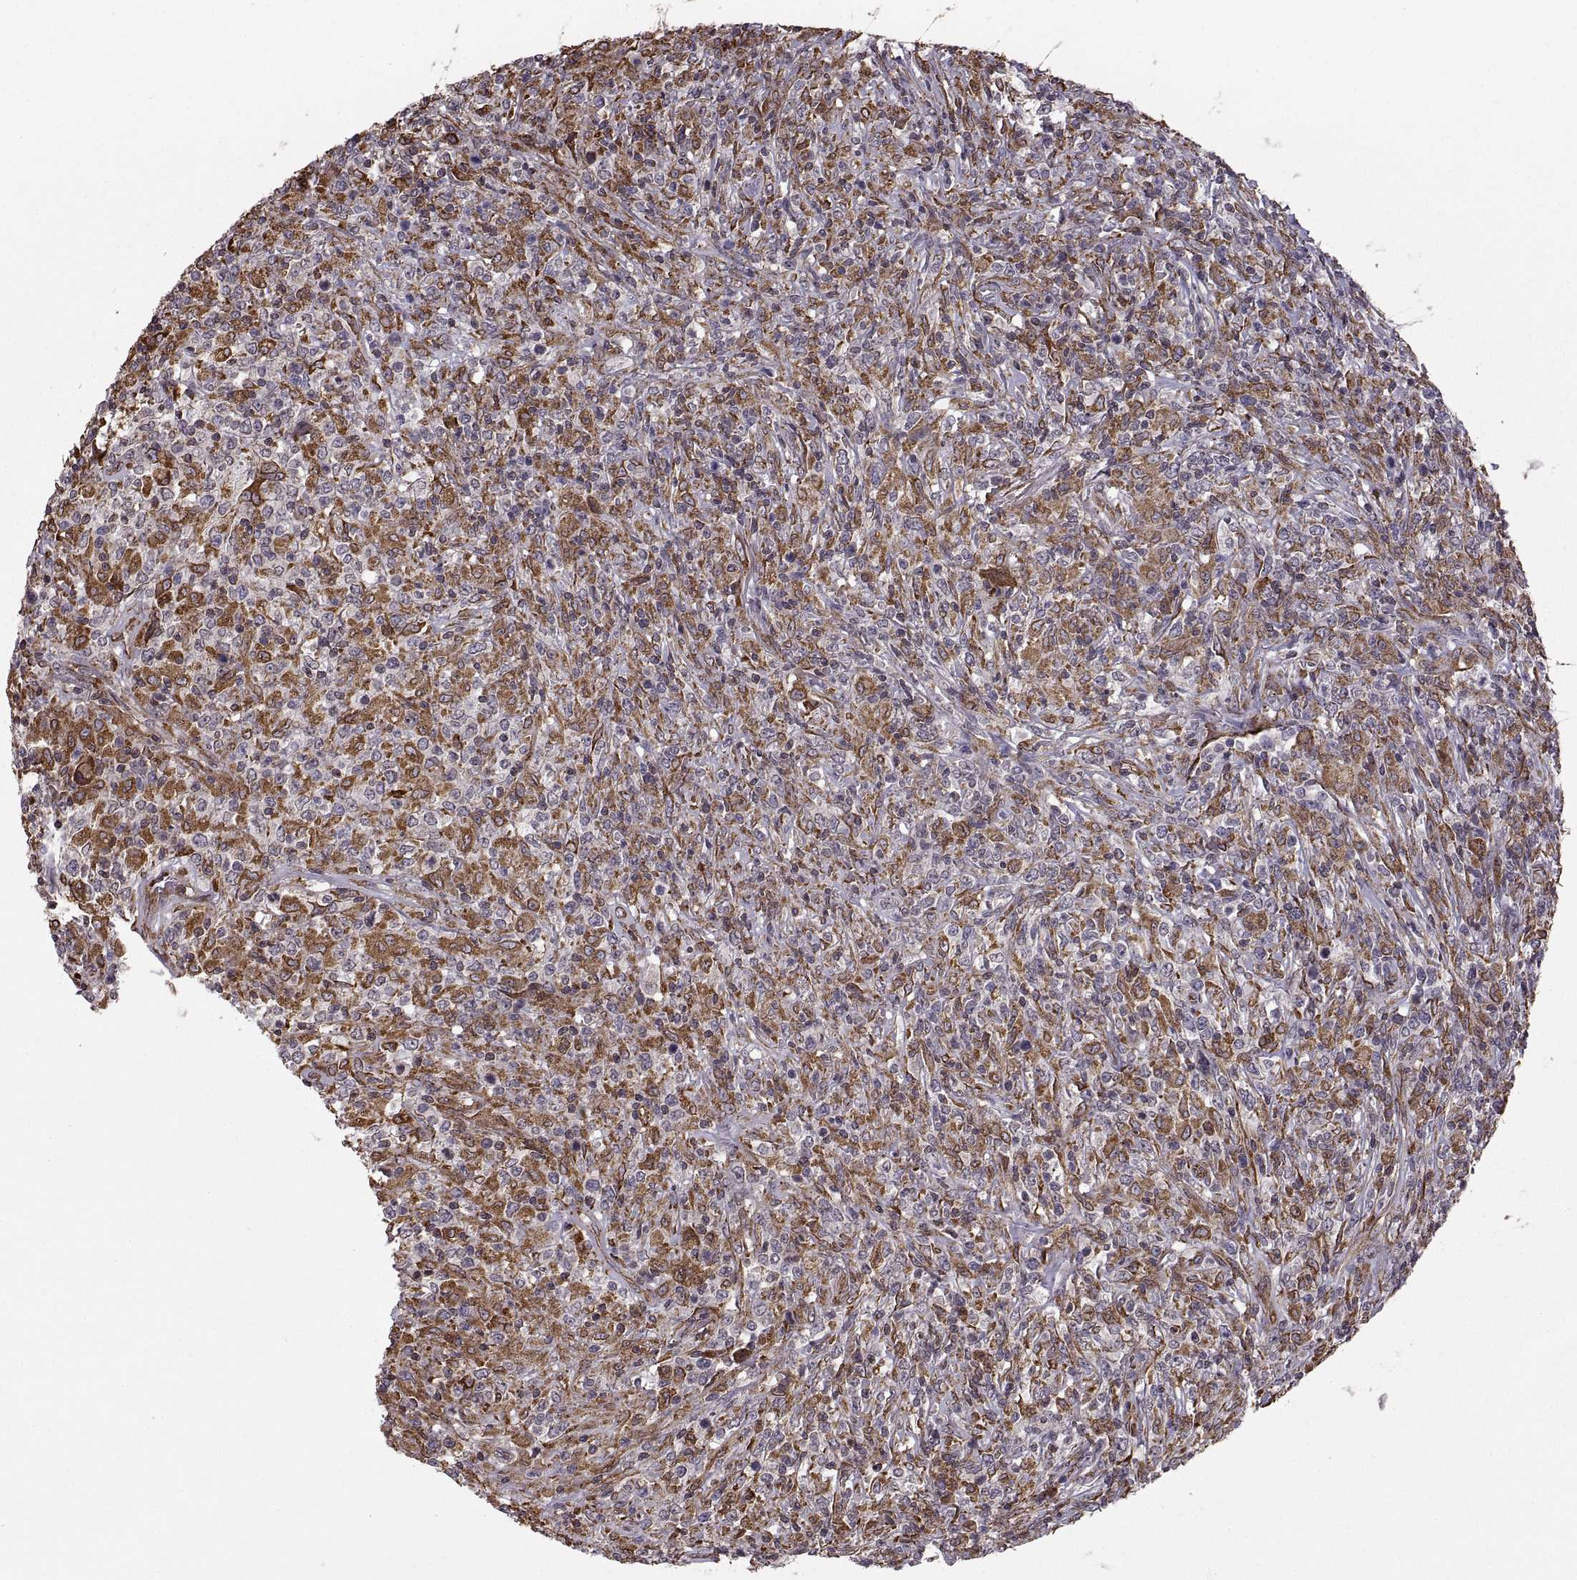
{"staining": {"intensity": "moderate", "quantity": ">75%", "location": "cytoplasmic/membranous"}, "tissue": "lymphoma", "cell_type": "Tumor cells", "image_type": "cancer", "snomed": [{"axis": "morphology", "description": "Malignant lymphoma, non-Hodgkin's type, High grade"}, {"axis": "topography", "description": "Lung"}], "caption": "Brown immunohistochemical staining in human high-grade malignant lymphoma, non-Hodgkin's type demonstrates moderate cytoplasmic/membranous positivity in approximately >75% of tumor cells.", "gene": "PDIA3", "patient": {"sex": "male", "age": 79}}